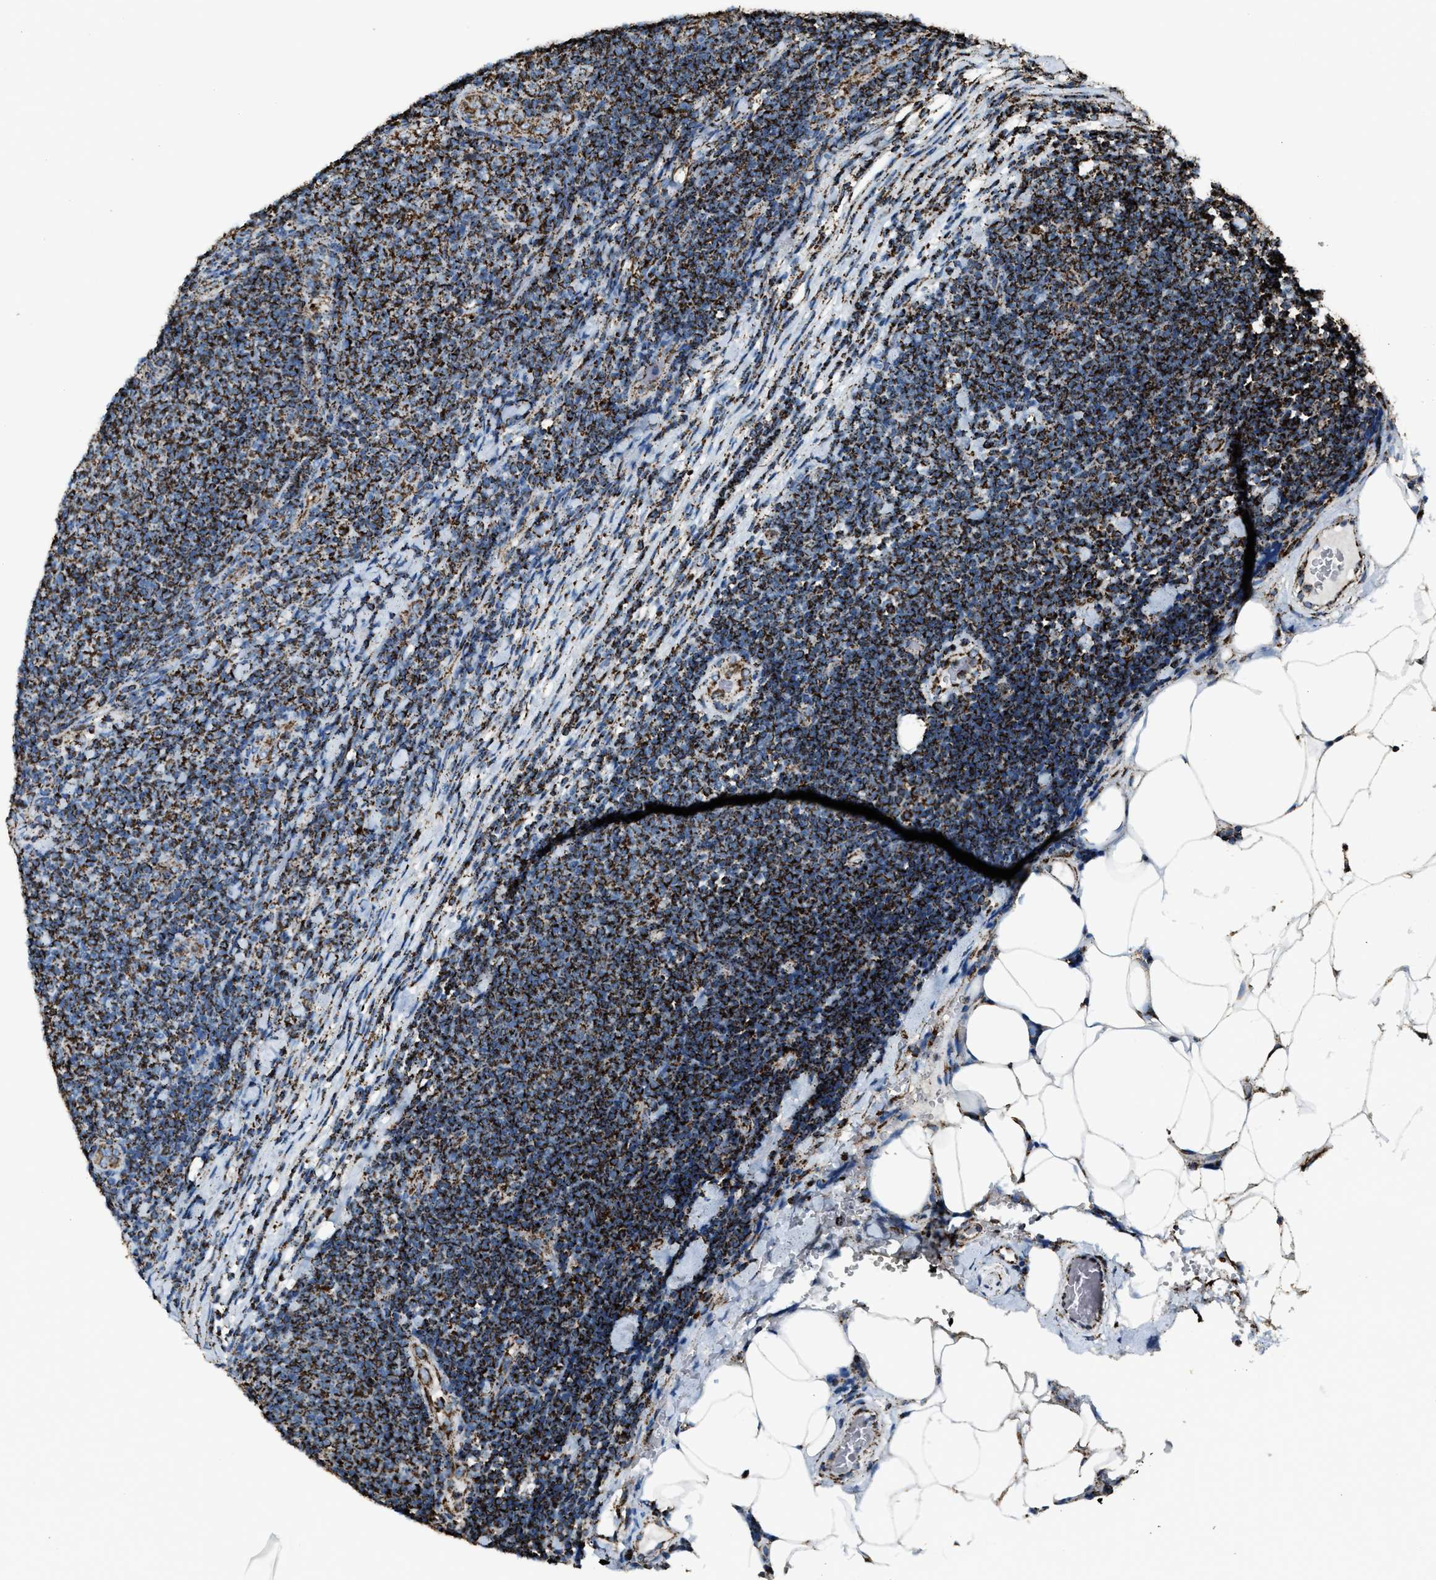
{"staining": {"intensity": "strong", "quantity": ">75%", "location": "cytoplasmic/membranous"}, "tissue": "lymphoma", "cell_type": "Tumor cells", "image_type": "cancer", "snomed": [{"axis": "morphology", "description": "Malignant lymphoma, non-Hodgkin's type, Low grade"}, {"axis": "topography", "description": "Lymph node"}], "caption": "Tumor cells demonstrate high levels of strong cytoplasmic/membranous positivity in about >75% of cells in human malignant lymphoma, non-Hodgkin's type (low-grade).", "gene": "MDH2", "patient": {"sex": "male", "age": 66}}